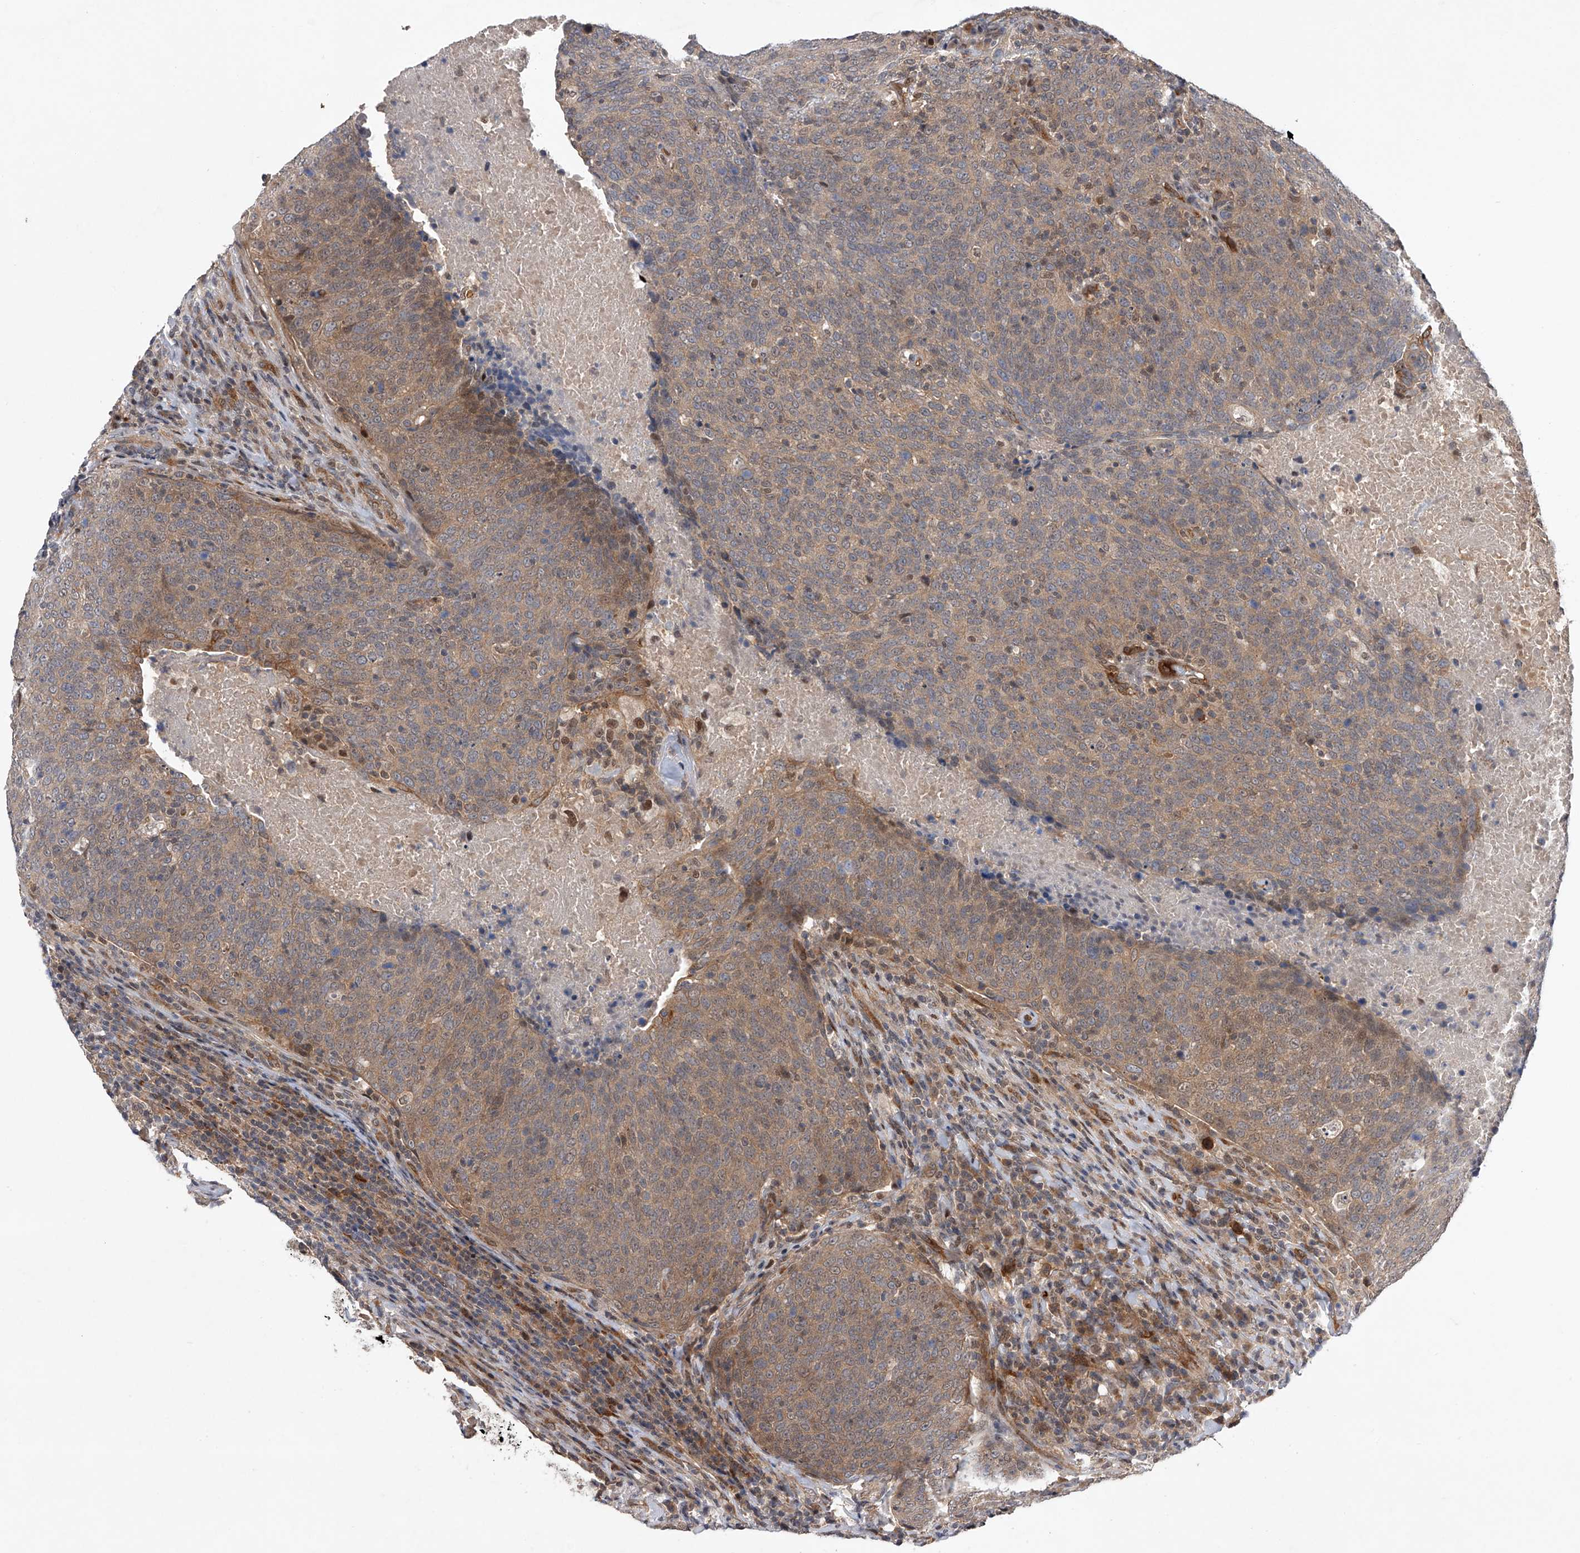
{"staining": {"intensity": "weak", "quantity": ">75%", "location": "cytoplasmic/membranous"}, "tissue": "head and neck cancer", "cell_type": "Tumor cells", "image_type": "cancer", "snomed": [{"axis": "morphology", "description": "Squamous cell carcinoma, NOS"}, {"axis": "morphology", "description": "Squamous cell carcinoma, metastatic, NOS"}, {"axis": "topography", "description": "Lymph node"}, {"axis": "topography", "description": "Head-Neck"}], "caption": "This histopathology image reveals immunohistochemistry staining of head and neck cancer (metastatic squamous cell carcinoma), with low weak cytoplasmic/membranous expression in about >75% of tumor cells.", "gene": "RWDD2A", "patient": {"sex": "male", "age": 62}}